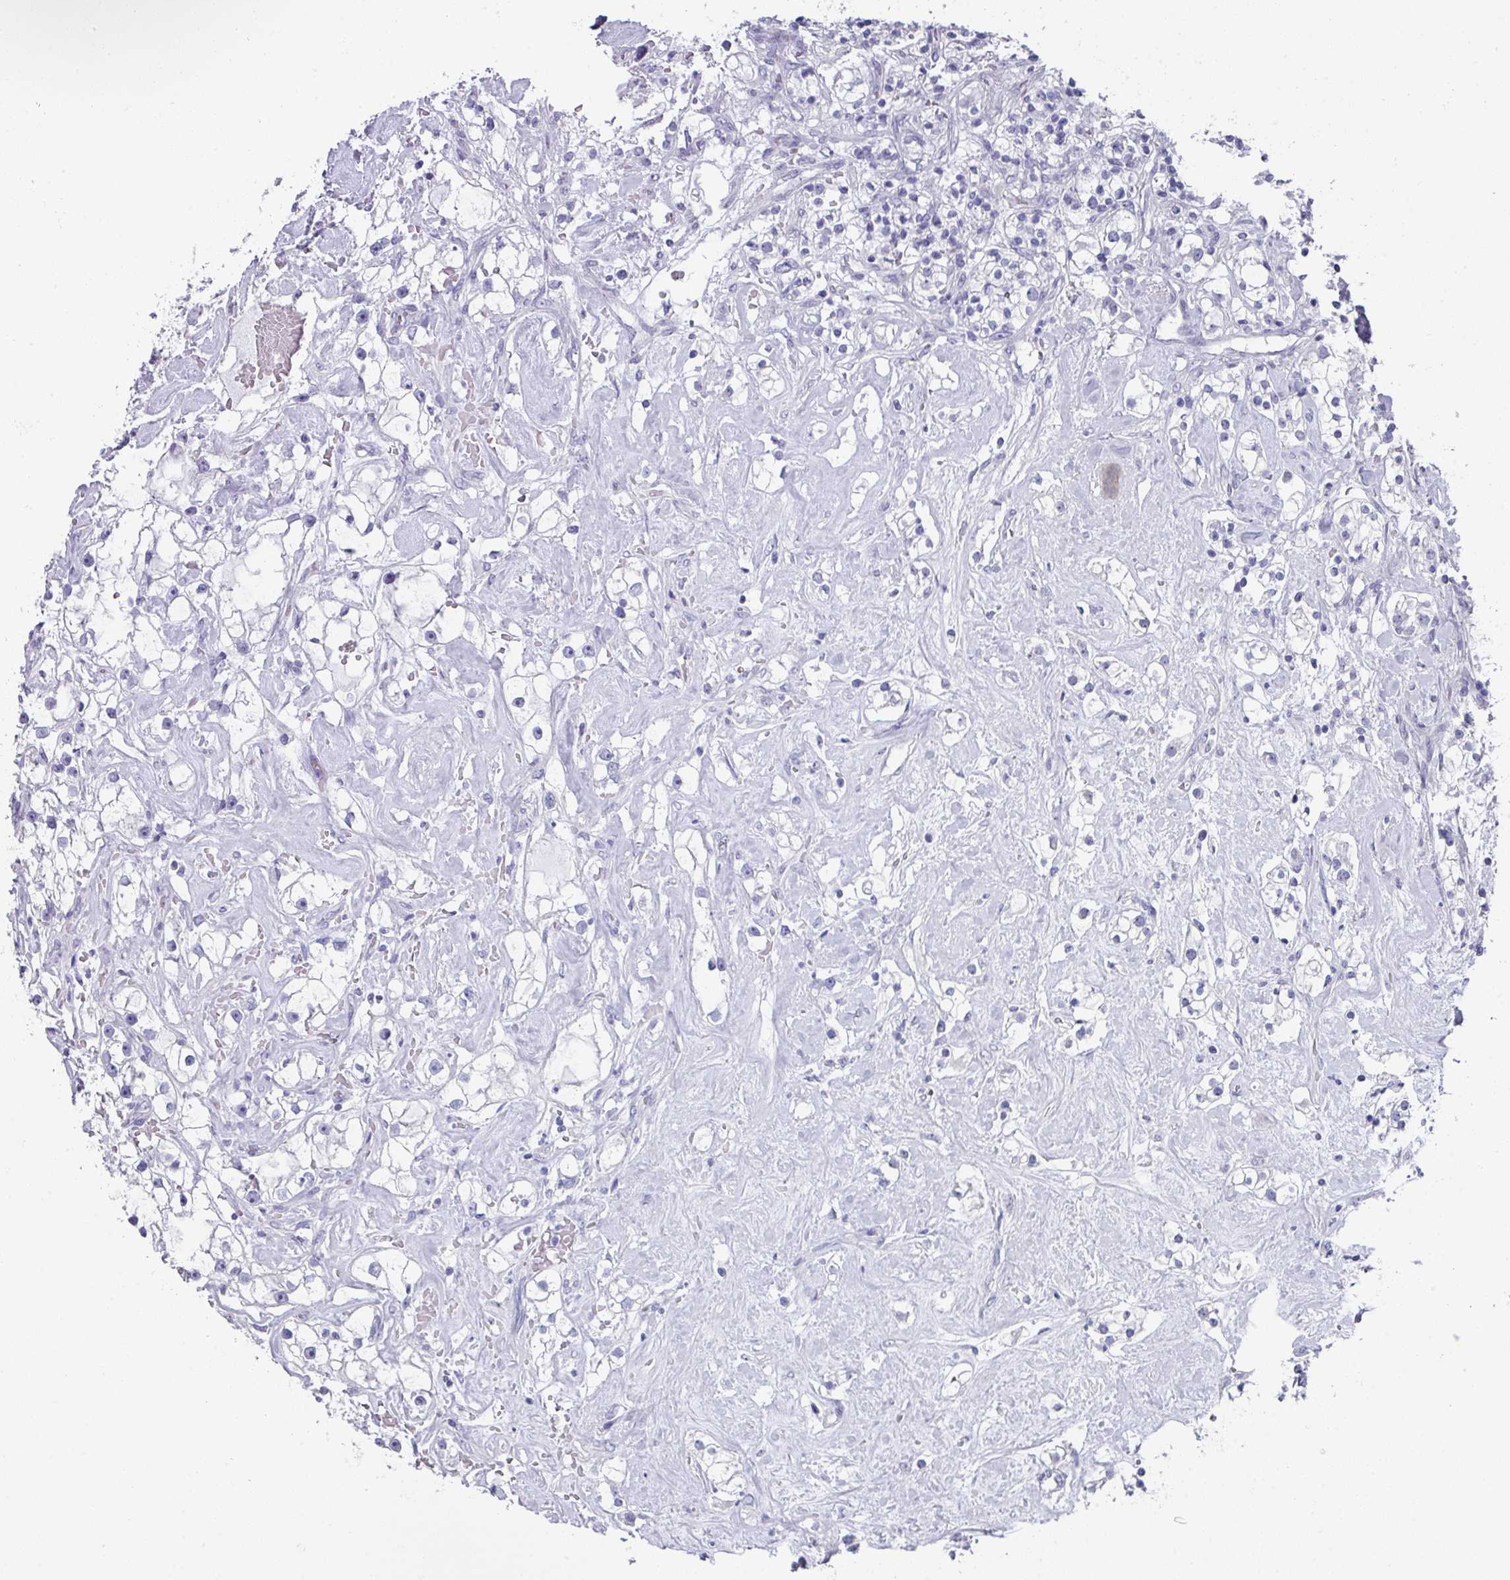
{"staining": {"intensity": "negative", "quantity": "none", "location": "none"}, "tissue": "renal cancer", "cell_type": "Tumor cells", "image_type": "cancer", "snomed": [{"axis": "morphology", "description": "Adenocarcinoma, NOS"}, {"axis": "topography", "description": "Kidney"}], "caption": "The IHC micrograph has no significant expression in tumor cells of renal adenocarcinoma tissue.", "gene": "PEX10", "patient": {"sex": "male", "age": 77}}